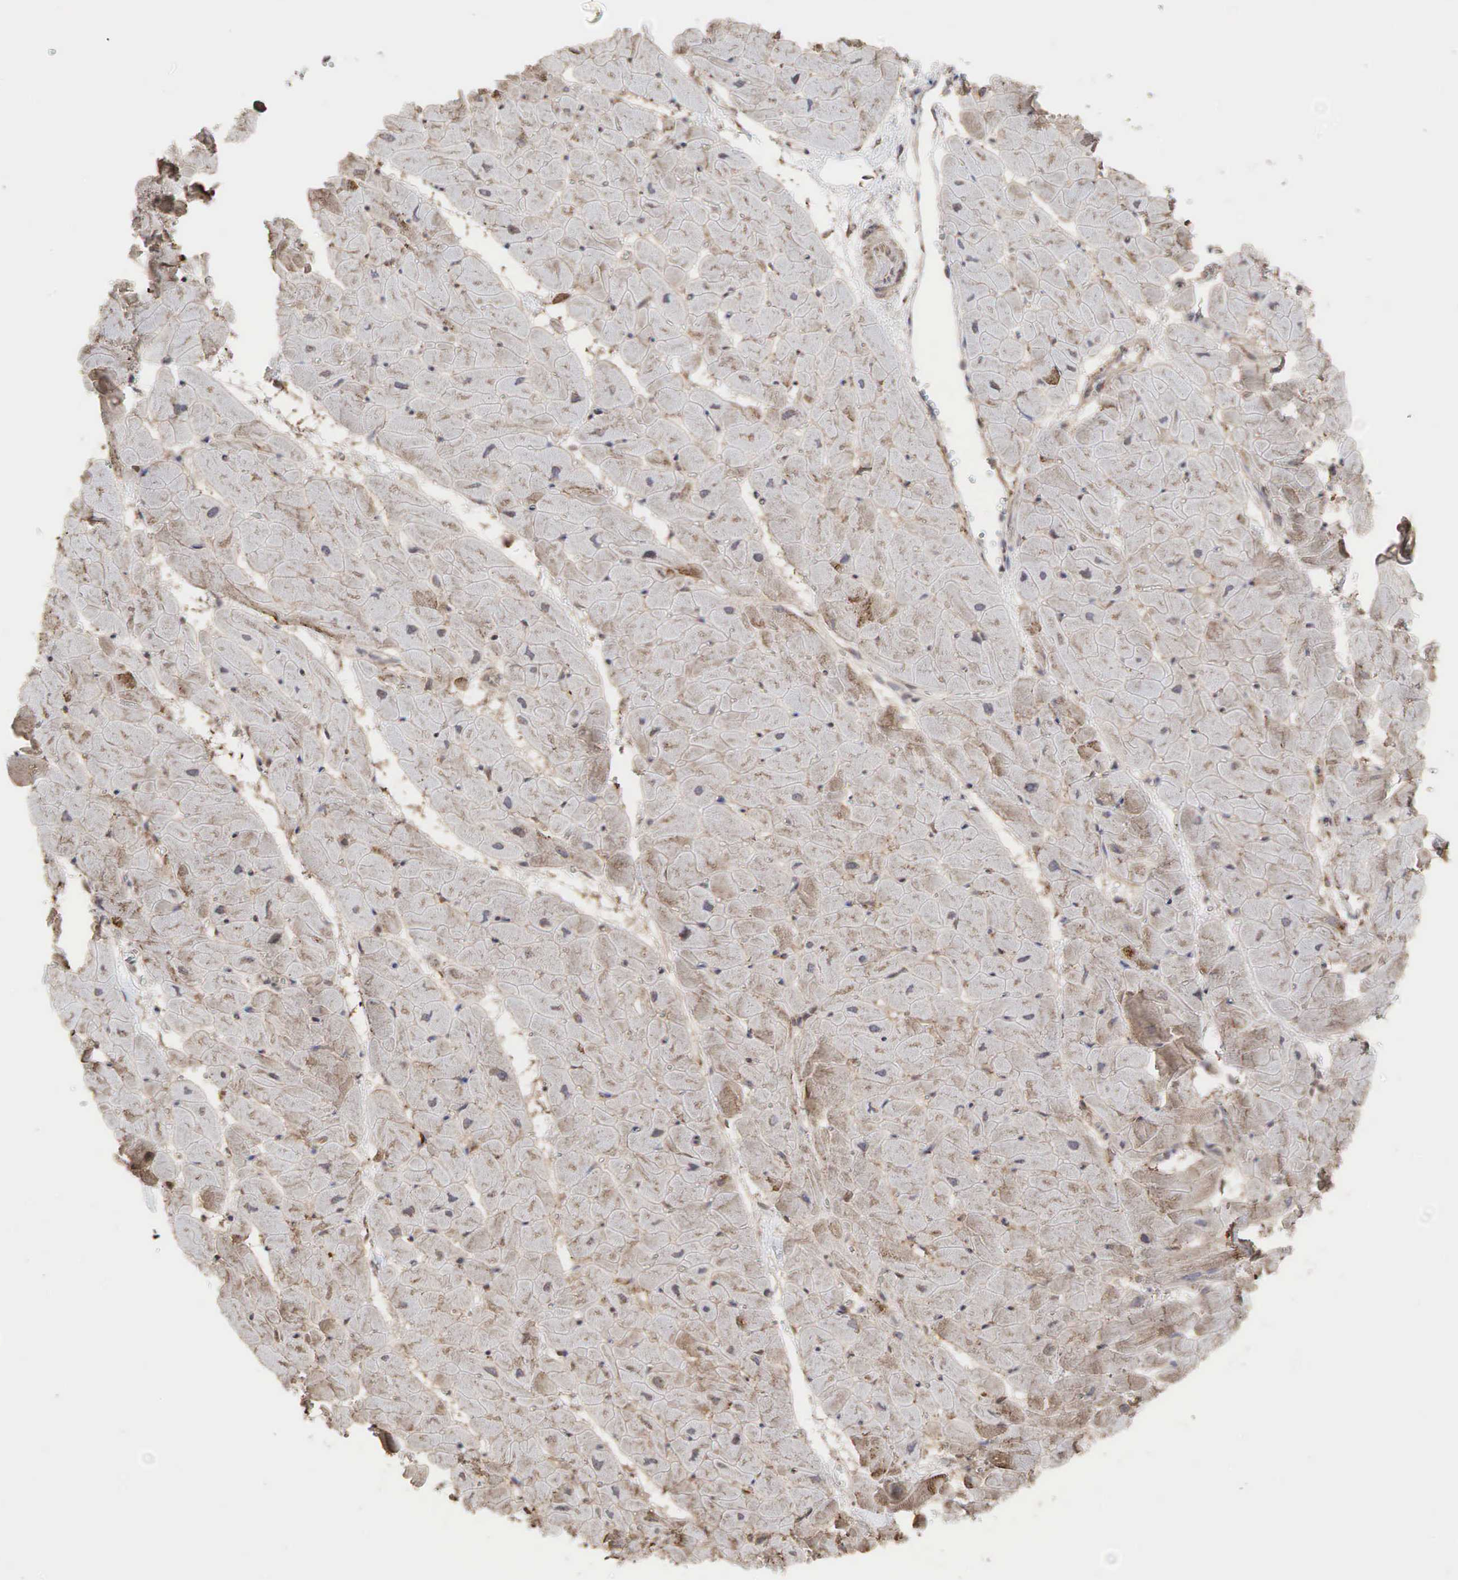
{"staining": {"intensity": "weak", "quantity": ">75%", "location": "cytoplasmic/membranous"}, "tissue": "heart muscle", "cell_type": "Cardiomyocytes", "image_type": "normal", "snomed": [{"axis": "morphology", "description": "Normal tissue, NOS"}, {"axis": "topography", "description": "Heart"}], "caption": "DAB immunohistochemical staining of benign heart muscle reveals weak cytoplasmic/membranous protein positivity in about >75% of cardiomyocytes.", "gene": "PABPC5", "patient": {"sex": "female", "age": 19}}